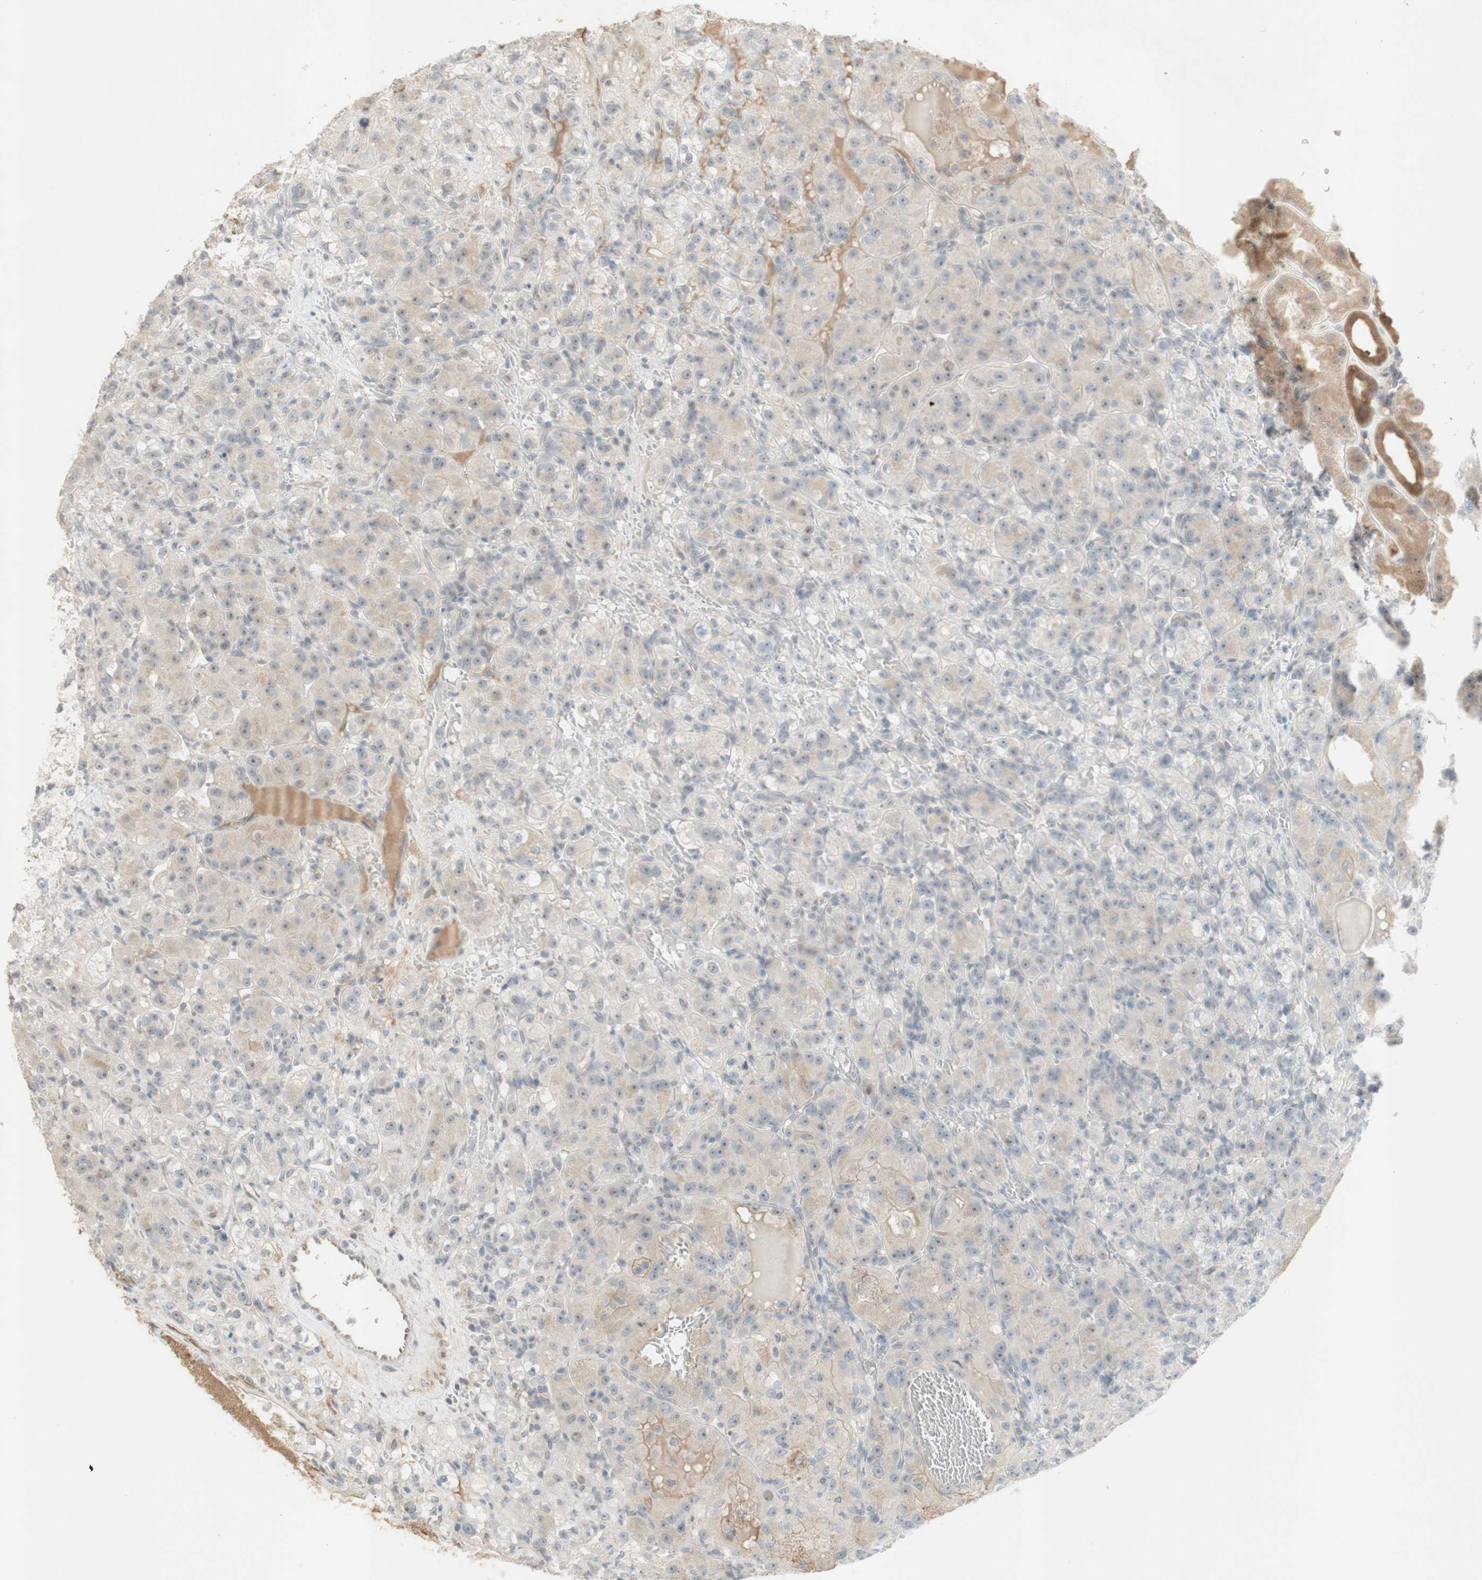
{"staining": {"intensity": "weak", "quantity": "25%-75%", "location": "cytoplasmic/membranous"}, "tissue": "renal cancer", "cell_type": "Tumor cells", "image_type": "cancer", "snomed": [{"axis": "morphology", "description": "Adenocarcinoma, NOS"}, {"axis": "topography", "description": "Kidney"}], "caption": "Protein staining displays weak cytoplasmic/membranous positivity in approximately 25%-75% of tumor cells in renal cancer.", "gene": "PLCD4", "patient": {"sex": "male", "age": 61}}